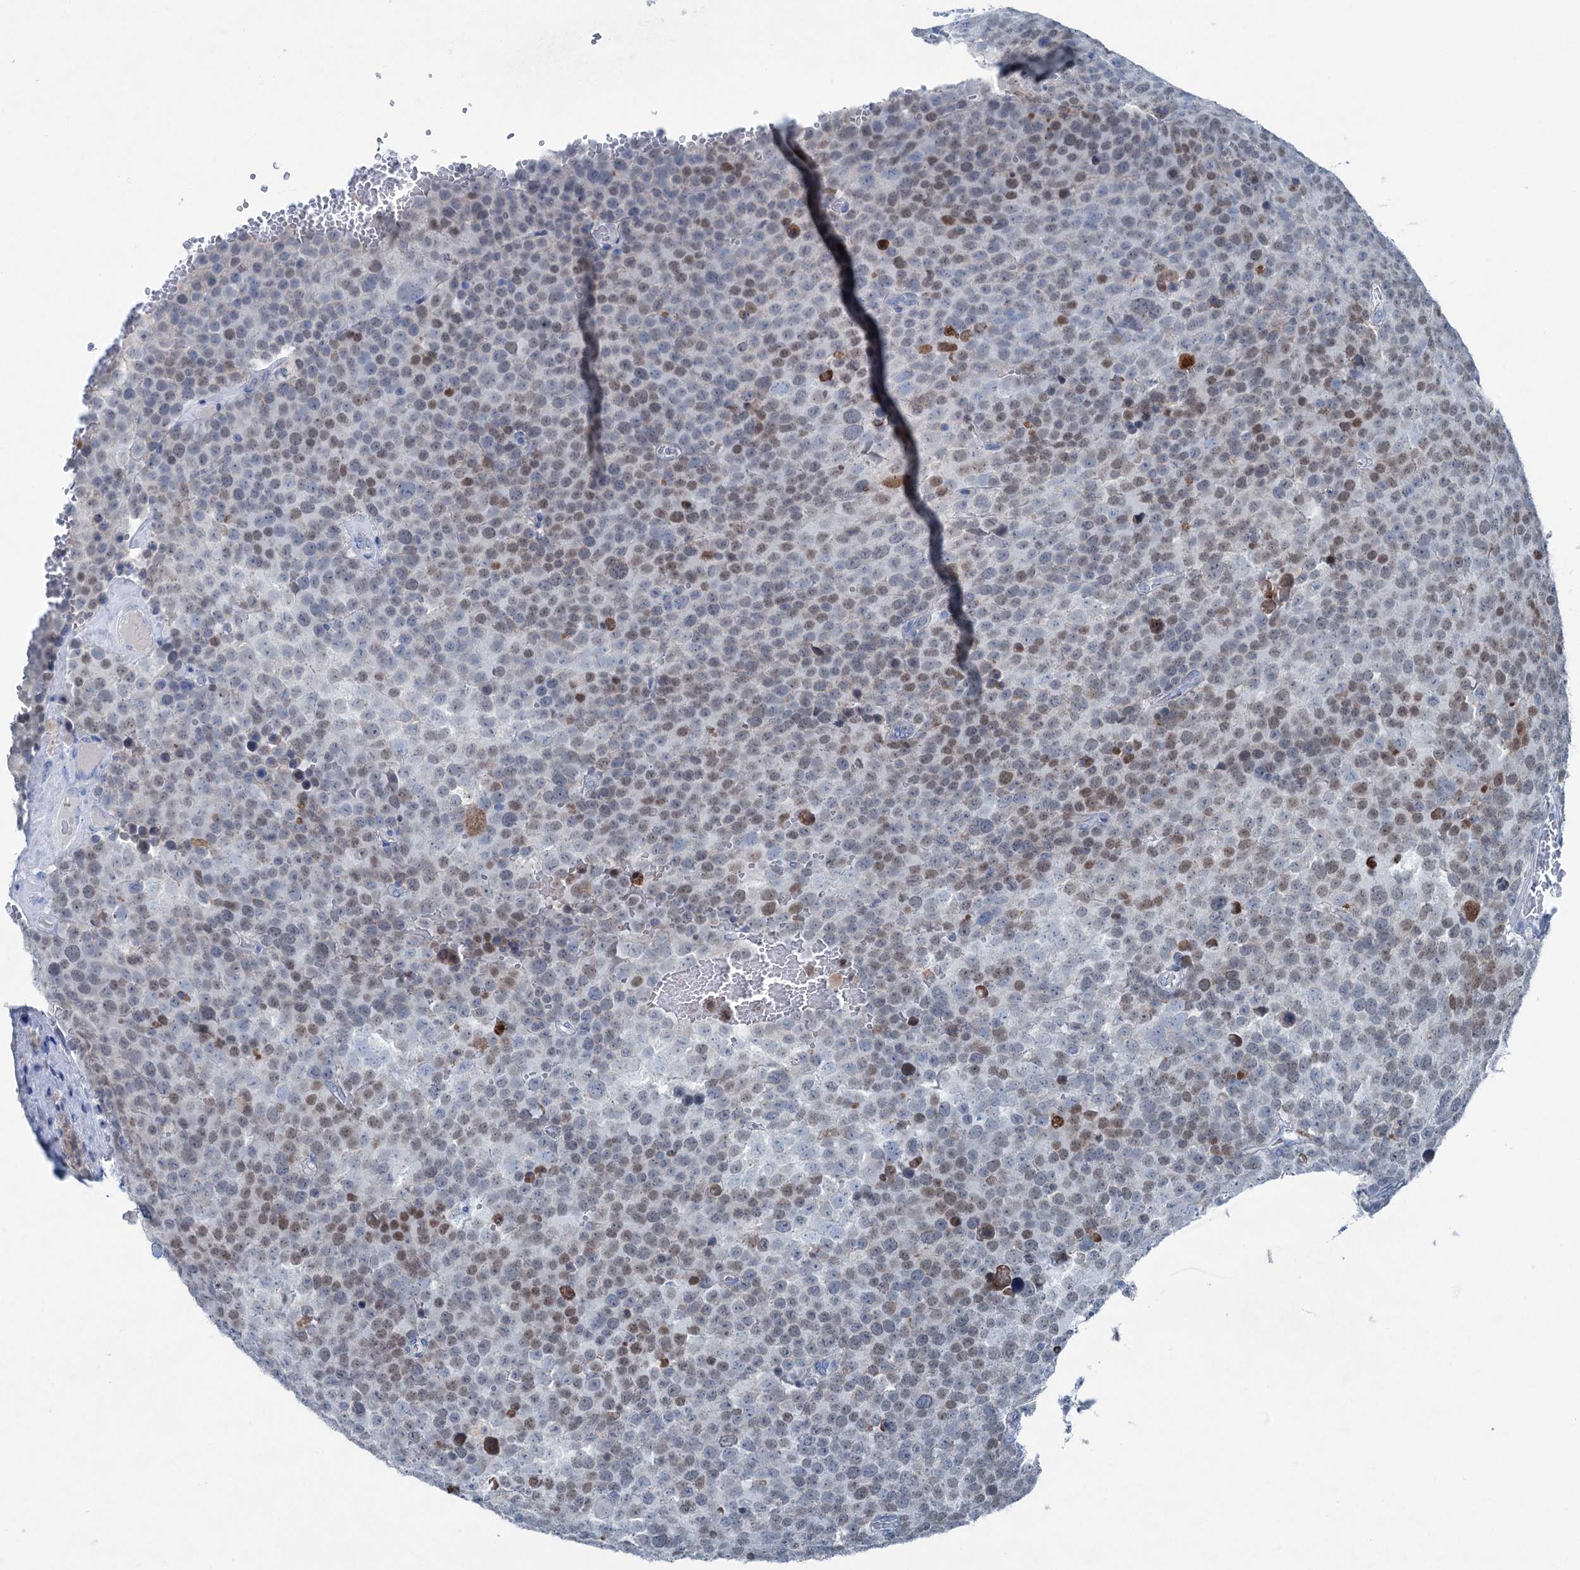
{"staining": {"intensity": "moderate", "quantity": "25%-75%", "location": "nuclear"}, "tissue": "testis cancer", "cell_type": "Tumor cells", "image_type": "cancer", "snomed": [{"axis": "morphology", "description": "Seminoma, NOS"}, {"axis": "topography", "description": "Testis"}], "caption": "A brown stain labels moderate nuclear staining of a protein in human testis cancer tumor cells.", "gene": "ELP4", "patient": {"sex": "male", "age": 71}}